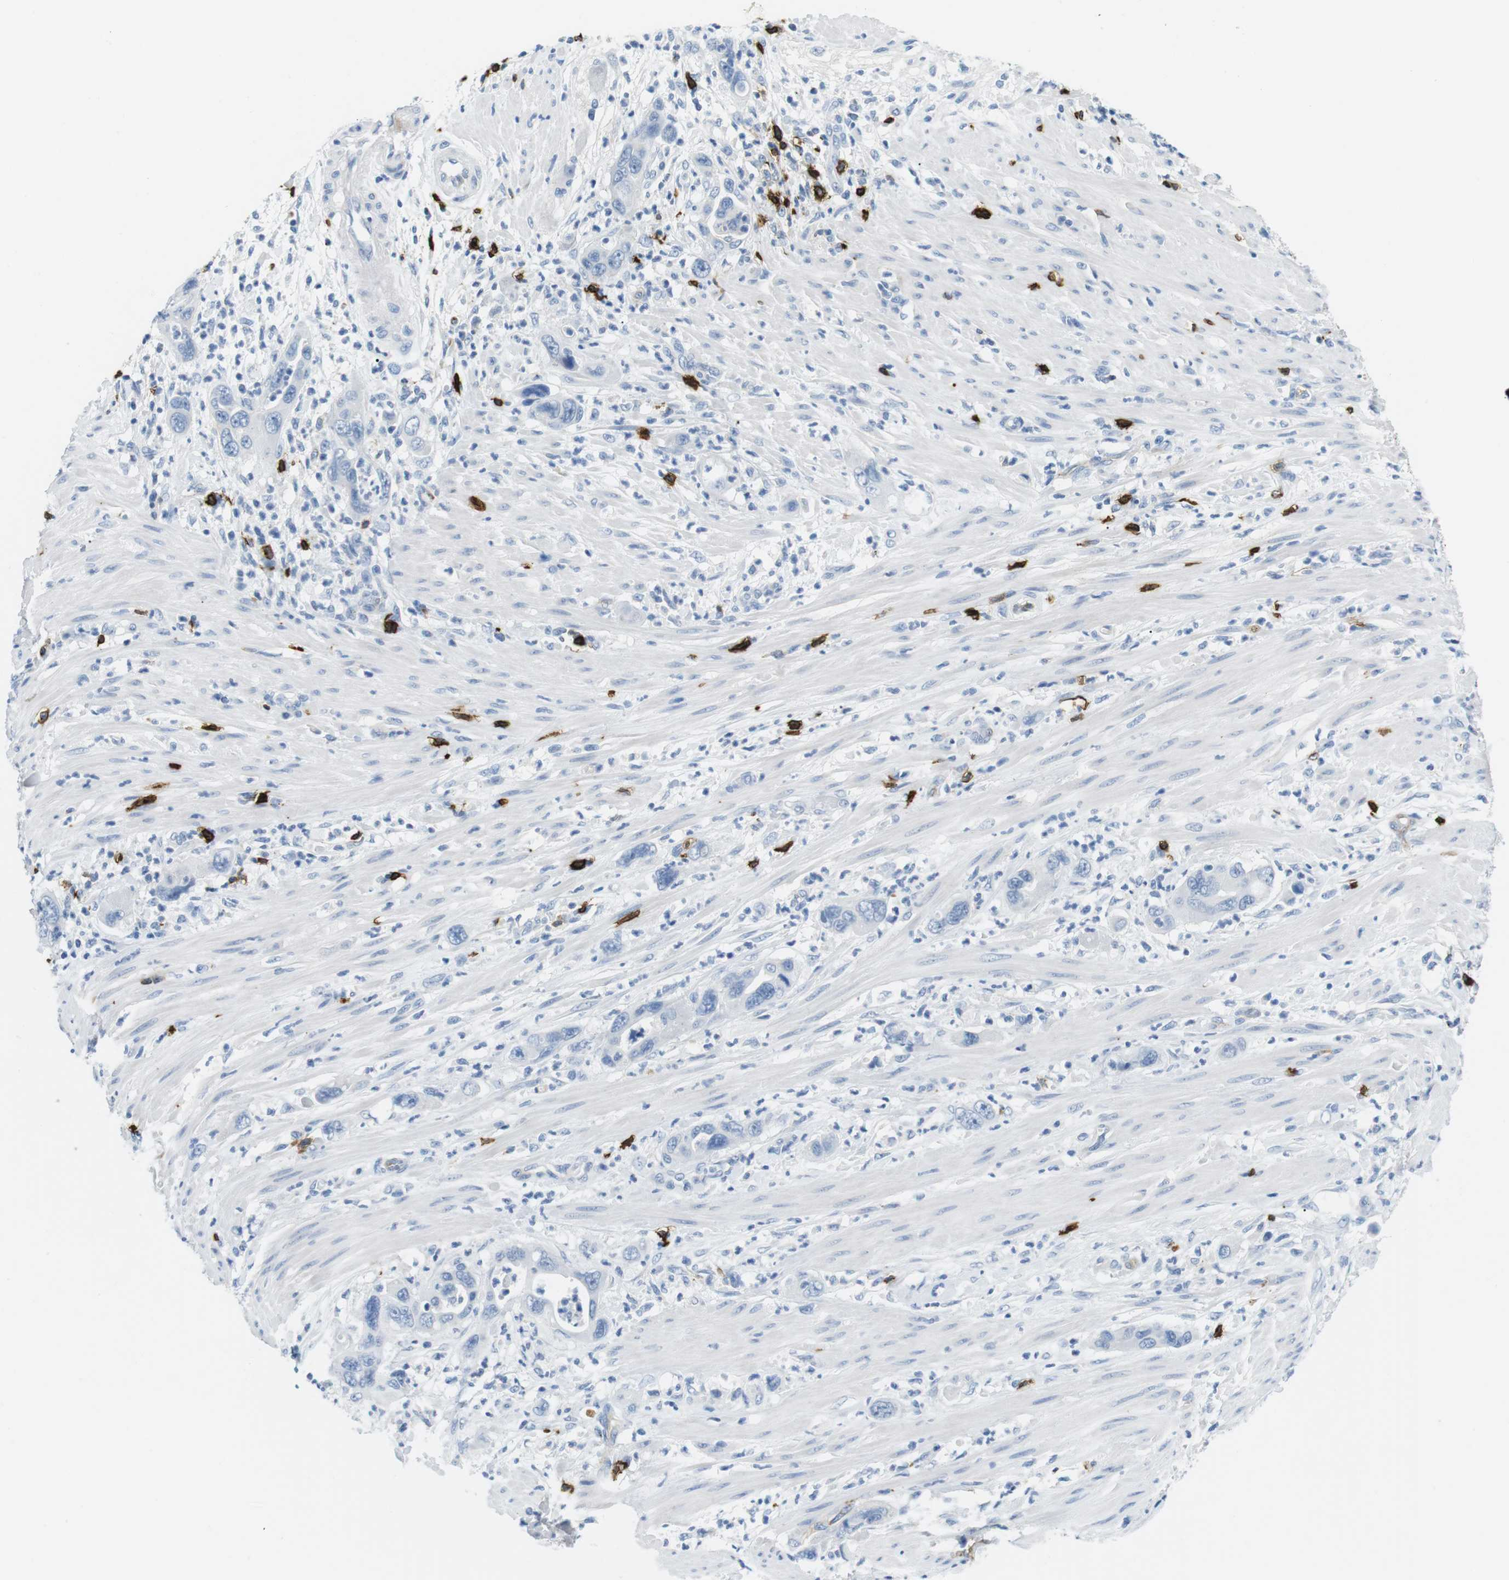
{"staining": {"intensity": "negative", "quantity": "none", "location": "none"}, "tissue": "pancreatic cancer", "cell_type": "Tumor cells", "image_type": "cancer", "snomed": [{"axis": "morphology", "description": "Adenocarcinoma, NOS"}, {"axis": "topography", "description": "Pancreas"}], "caption": "High magnification brightfield microscopy of pancreatic cancer (adenocarcinoma) stained with DAB (3,3'-diaminobenzidine) (brown) and counterstained with hematoxylin (blue): tumor cells show no significant staining.", "gene": "TNFRSF4", "patient": {"sex": "female", "age": 71}}